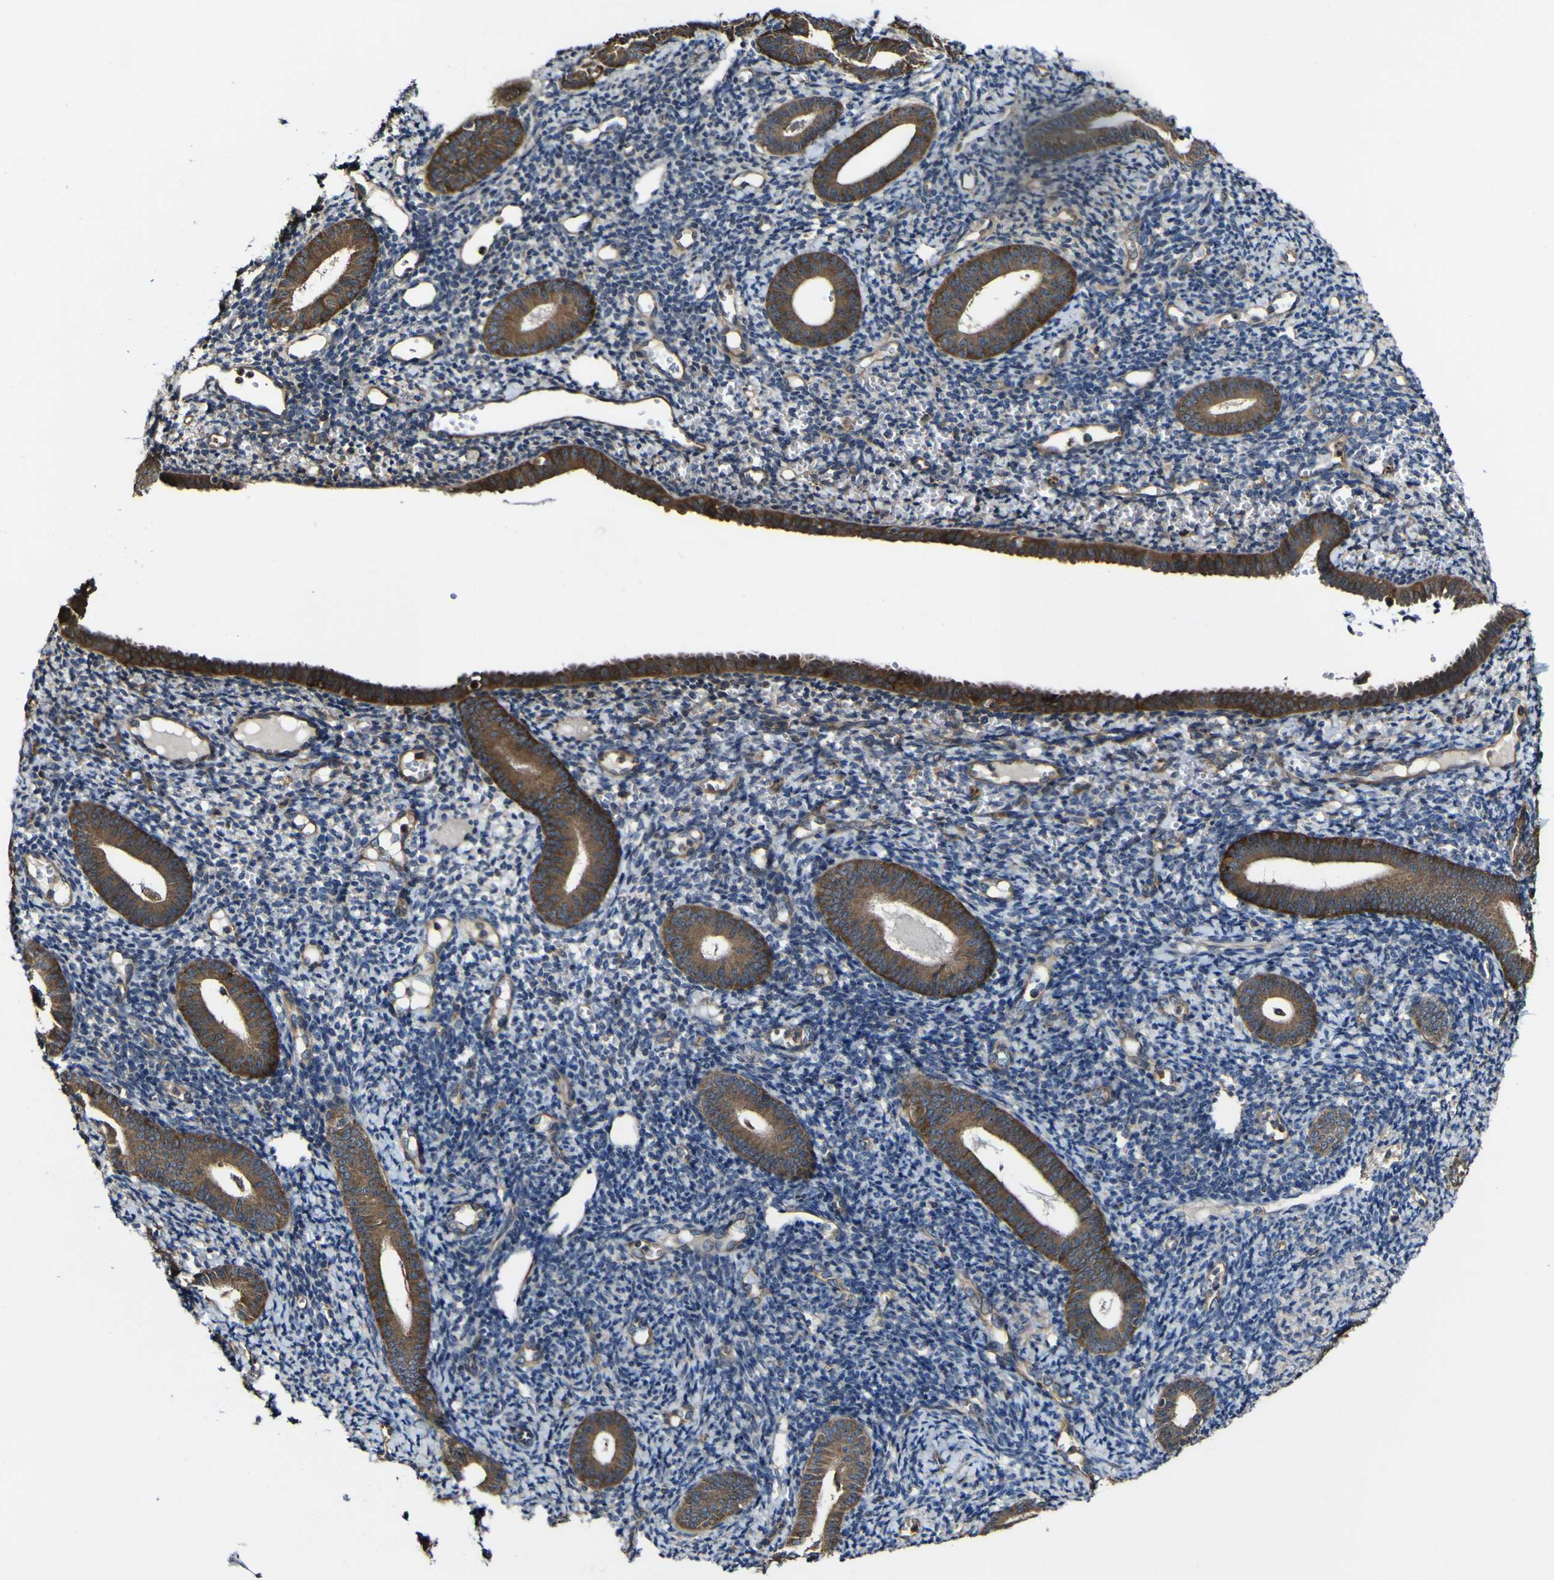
{"staining": {"intensity": "weak", "quantity": "<25%", "location": "cytoplasmic/membranous"}, "tissue": "endometrium", "cell_type": "Cells in endometrial stroma", "image_type": "normal", "snomed": [{"axis": "morphology", "description": "Normal tissue, NOS"}, {"axis": "topography", "description": "Endometrium"}], "caption": "DAB (3,3'-diaminobenzidine) immunohistochemical staining of normal human endometrium shows no significant expression in cells in endometrial stroma. (Brightfield microscopy of DAB immunohistochemistry at high magnification).", "gene": "NAALADL2", "patient": {"sex": "female", "age": 50}}